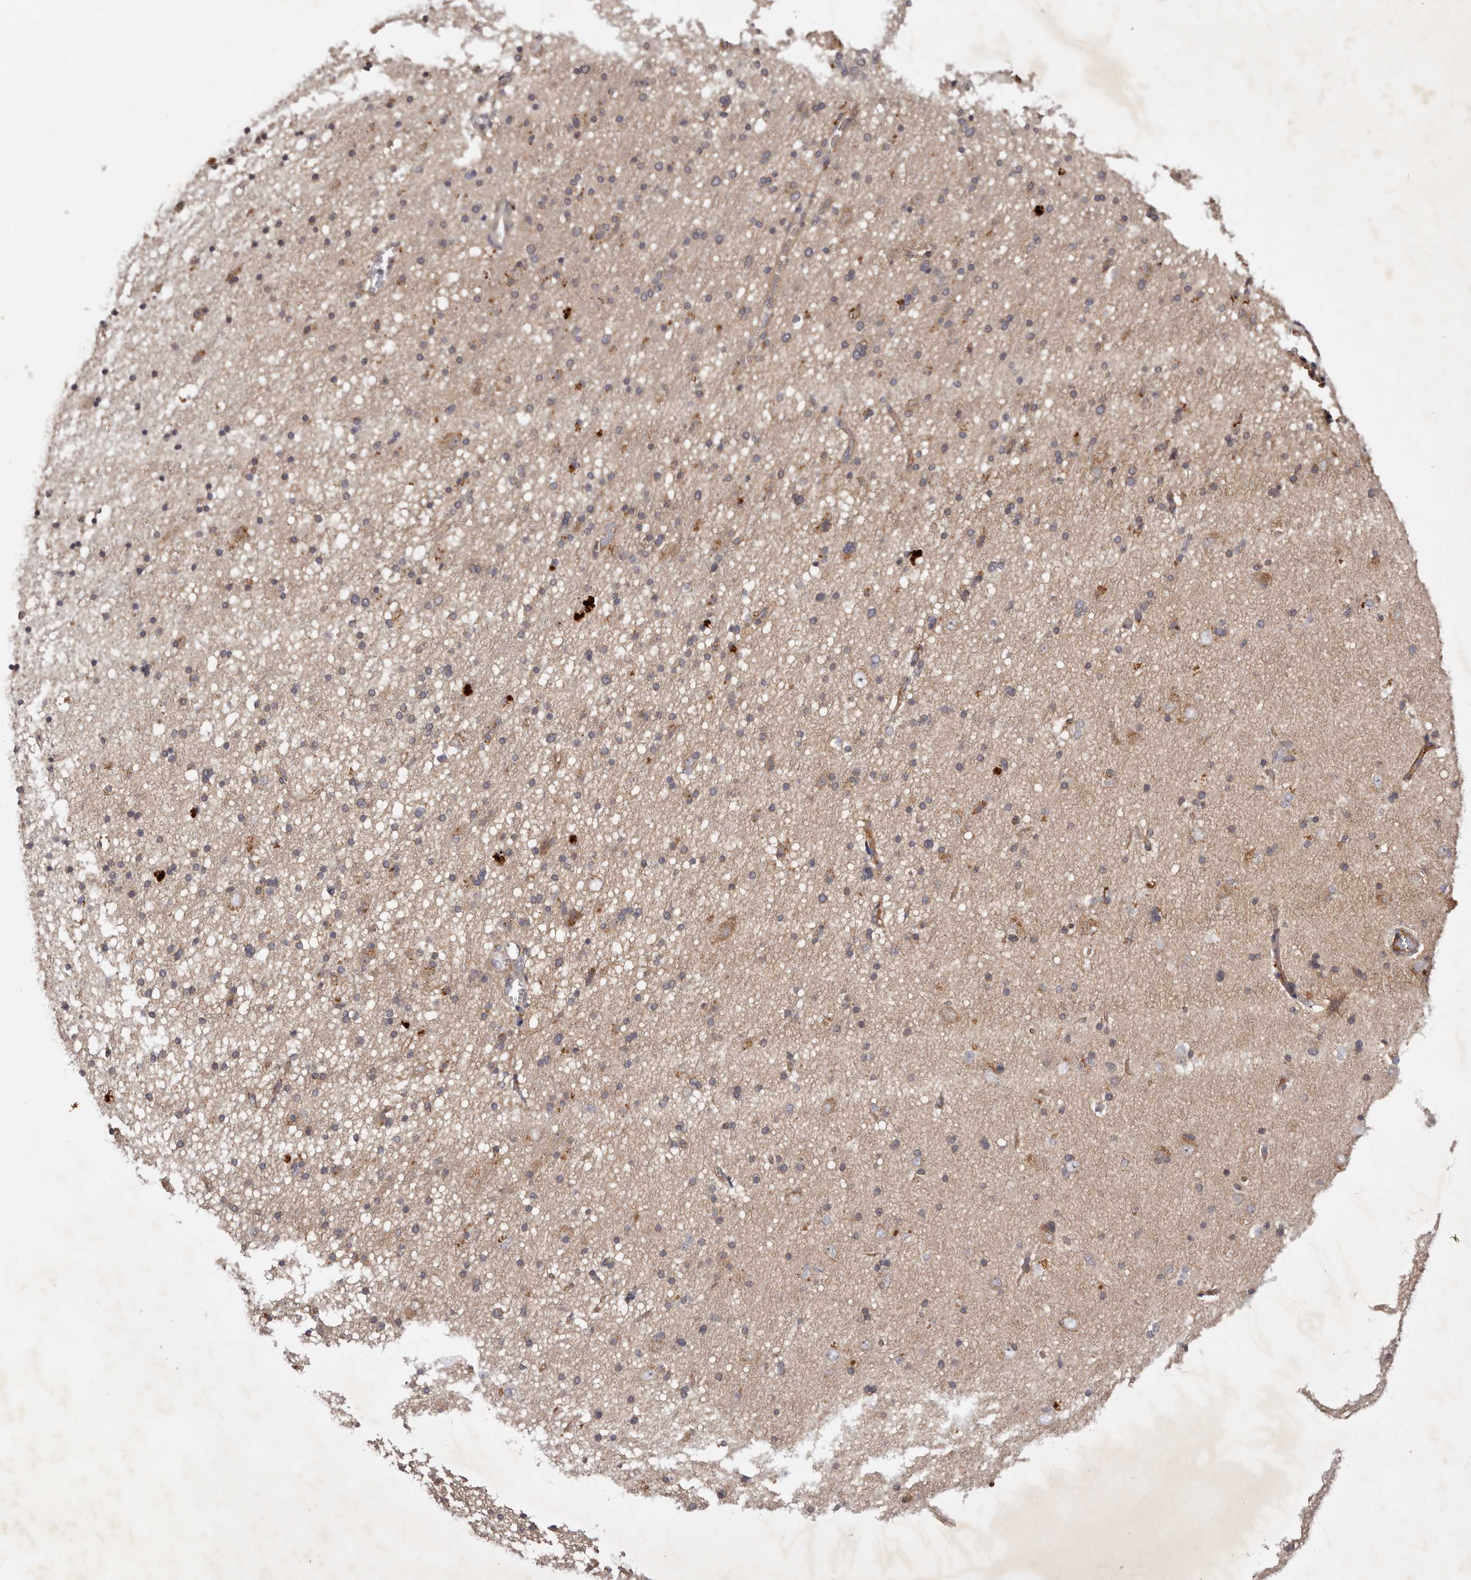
{"staining": {"intensity": "moderate", "quantity": ">75%", "location": "cytoplasmic/membranous"}, "tissue": "cerebral cortex", "cell_type": "Endothelial cells", "image_type": "normal", "snomed": [{"axis": "morphology", "description": "Normal tissue, NOS"}, {"axis": "topography", "description": "Cerebral cortex"}], "caption": "A brown stain labels moderate cytoplasmic/membranous staining of a protein in endothelial cells of normal cerebral cortex.", "gene": "PKIB", "patient": {"sex": "male", "age": 34}}